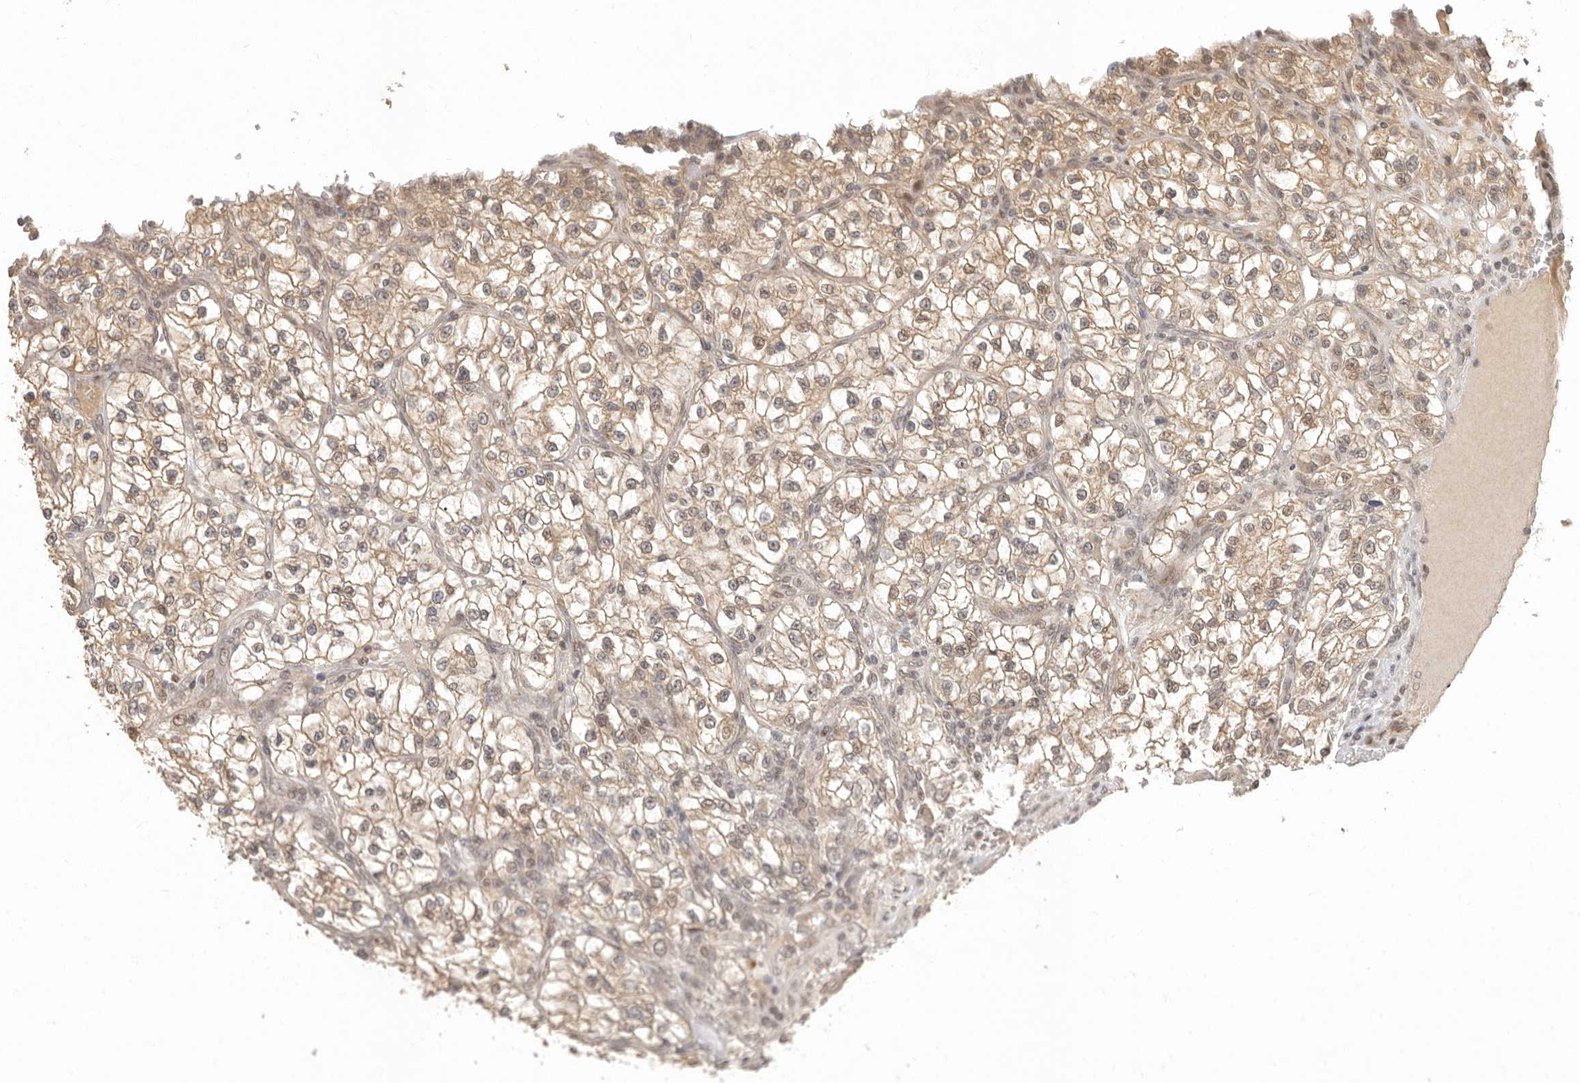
{"staining": {"intensity": "weak", "quantity": ">75%", "location": "cytoplasmic/membranous,nuclear"}, "tissue": "renal cancer", "cell_type": "Tumor cells", "image_type": "cancer", "snomed": [{"axis": "morphology", "description": "Adenocarcinoma, NOS"}, {"axis": "topography", "description": "Kidney"}], "caption": "High-magnification brightfield microscopy of renal adenocarcinoma stained with DAB (brown) and counterstained with hematoxylin (blue). tumor cells exhibit weak cytoplasmic/membranous and nuclear expression is identified in approximately>75% of cells.", "gene": "LRRC75A", "patient": {"sex": "female", "age": 57}}